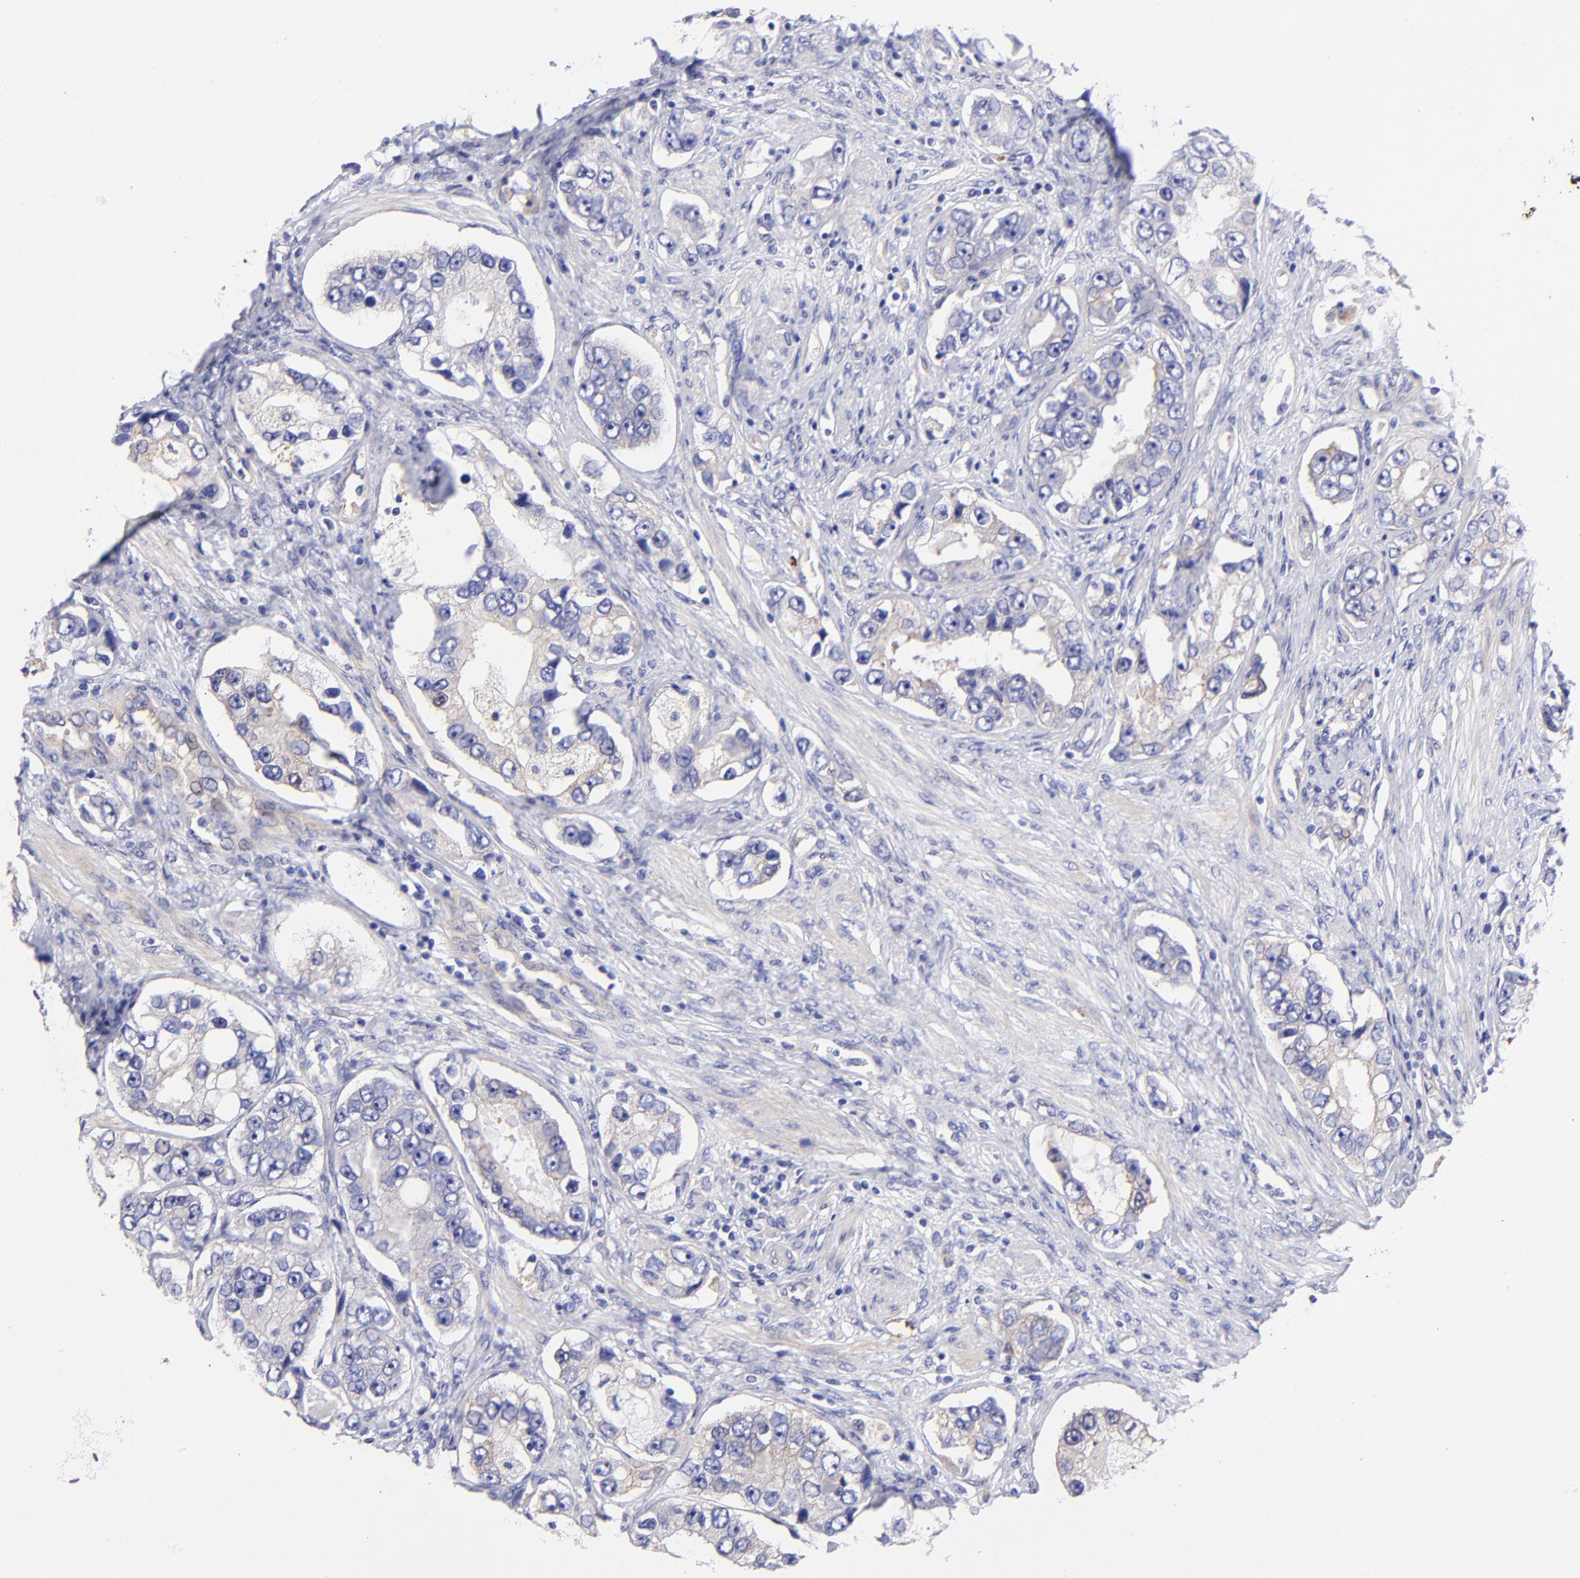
{"staining": {"intensity": "weak", "quantity": "25%-75%", "location": "cytoplasmic/membranous"}, "tissue": "prostate cancer", "cell_type": "Tumor cells", "image_type": "cancer", "snomed": [{"axis": "morphology", "description": "Adenocarcinoma, High grade"}, {"axis": "topography", "description": "Prostate"}], "caption": "IHC (DAB (3,3'-diaminobenzidine)) staining of prostate high-grade adenocarcinoma exhibits weak cytoplasmic/membranous protein expression in about 25%-75% of tumor cells.", "gene": "PPFIBP1", "patient": {"sex": "male", "age": 63}}